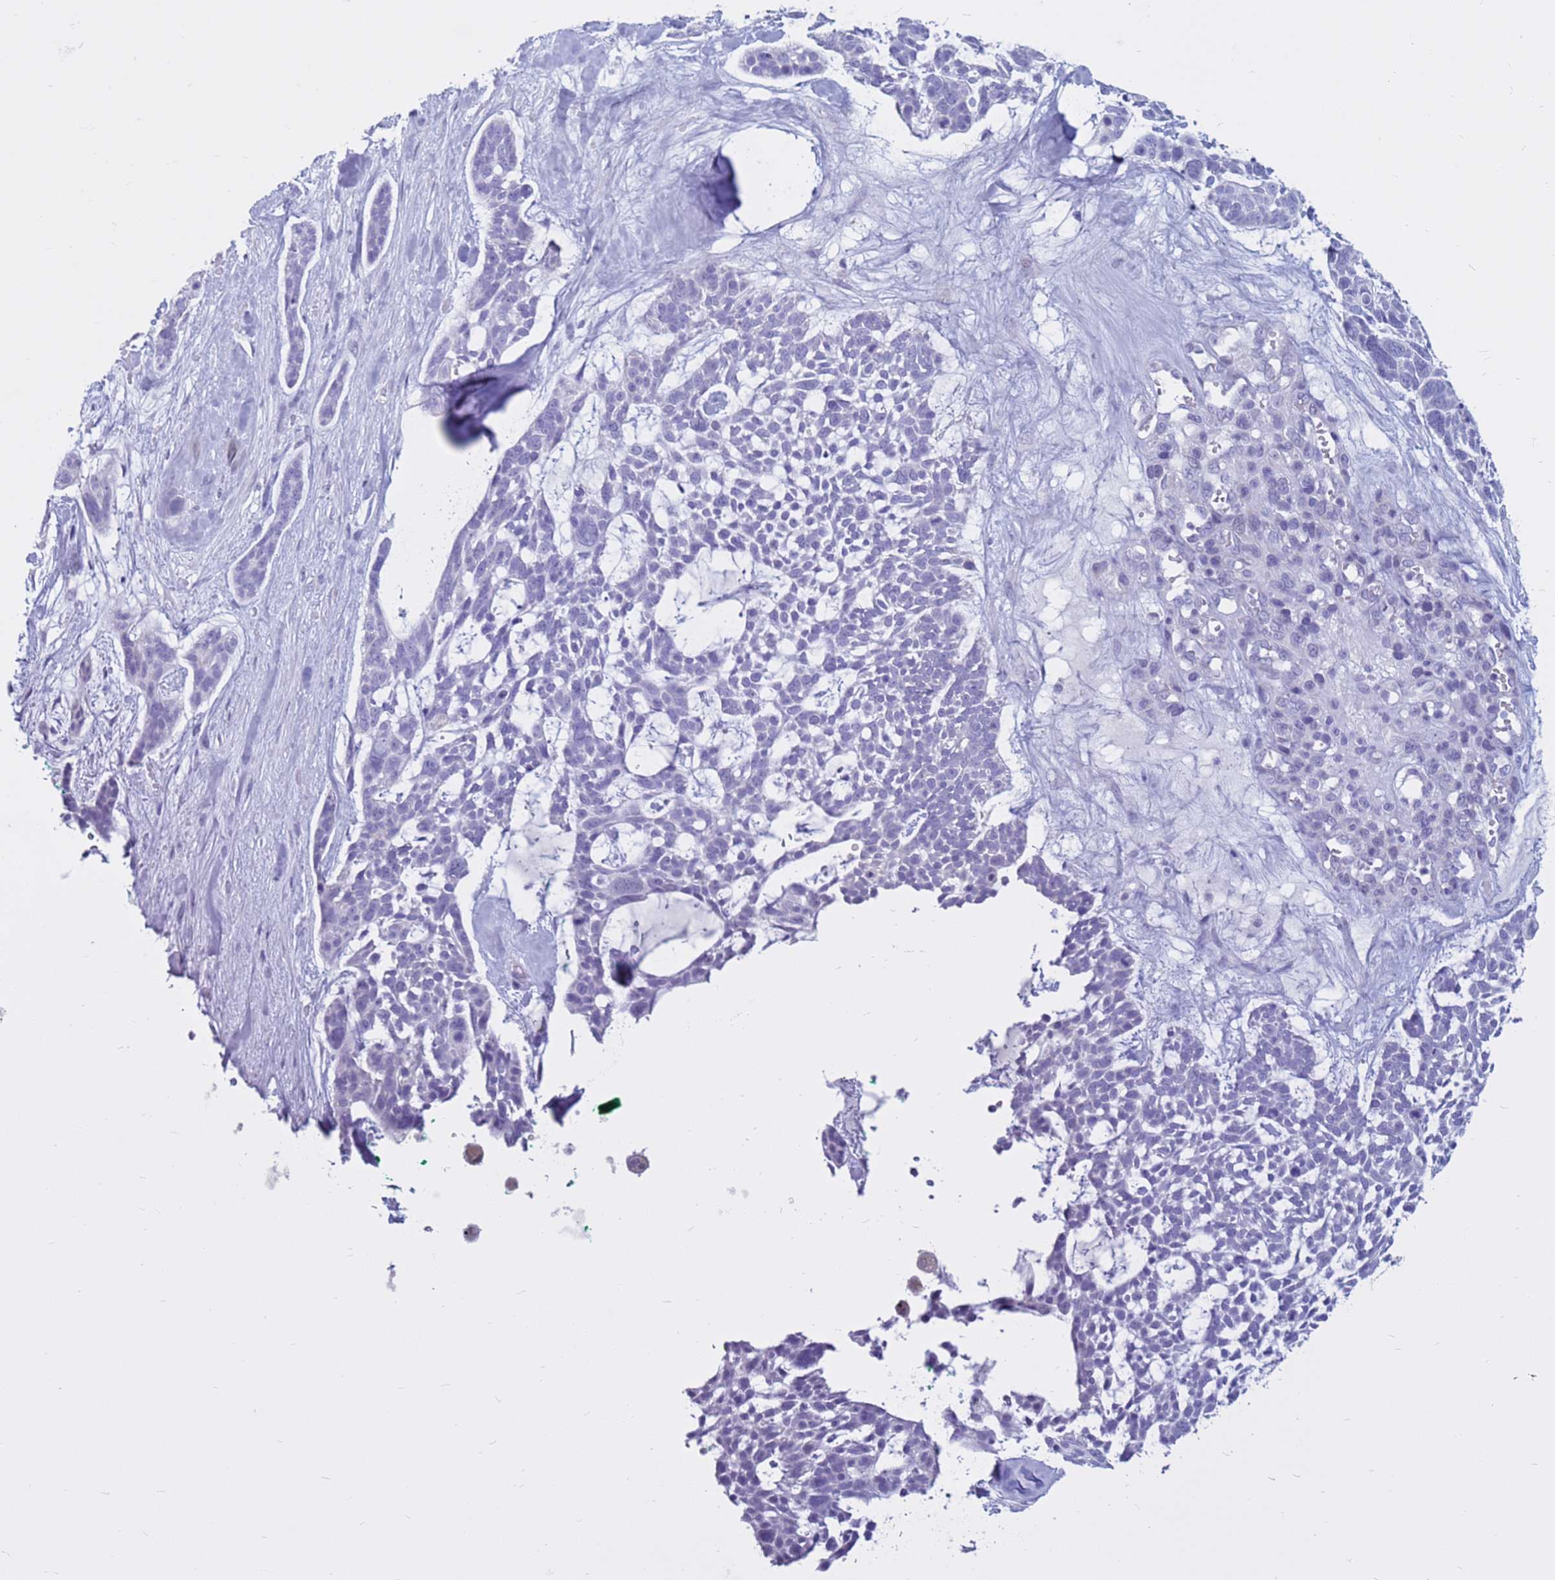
{"staining": {"intensity": "negative", "quantity": "none", "location": "none"}, "tissue": "skin cancer", "cell_type": "Tumor cells", "image_type": "cancer", "snomed": [{"axis": "morphology", "description": "Basal cell carcinoma"}, {"axis": "topography", "description": "Skin"}], "caption": "Histopathology image shows no significant protein staining in tumor cells of skin cancer.", "gene": "CDK2AP2", "patient": {"sex": "male", "age": 88}}